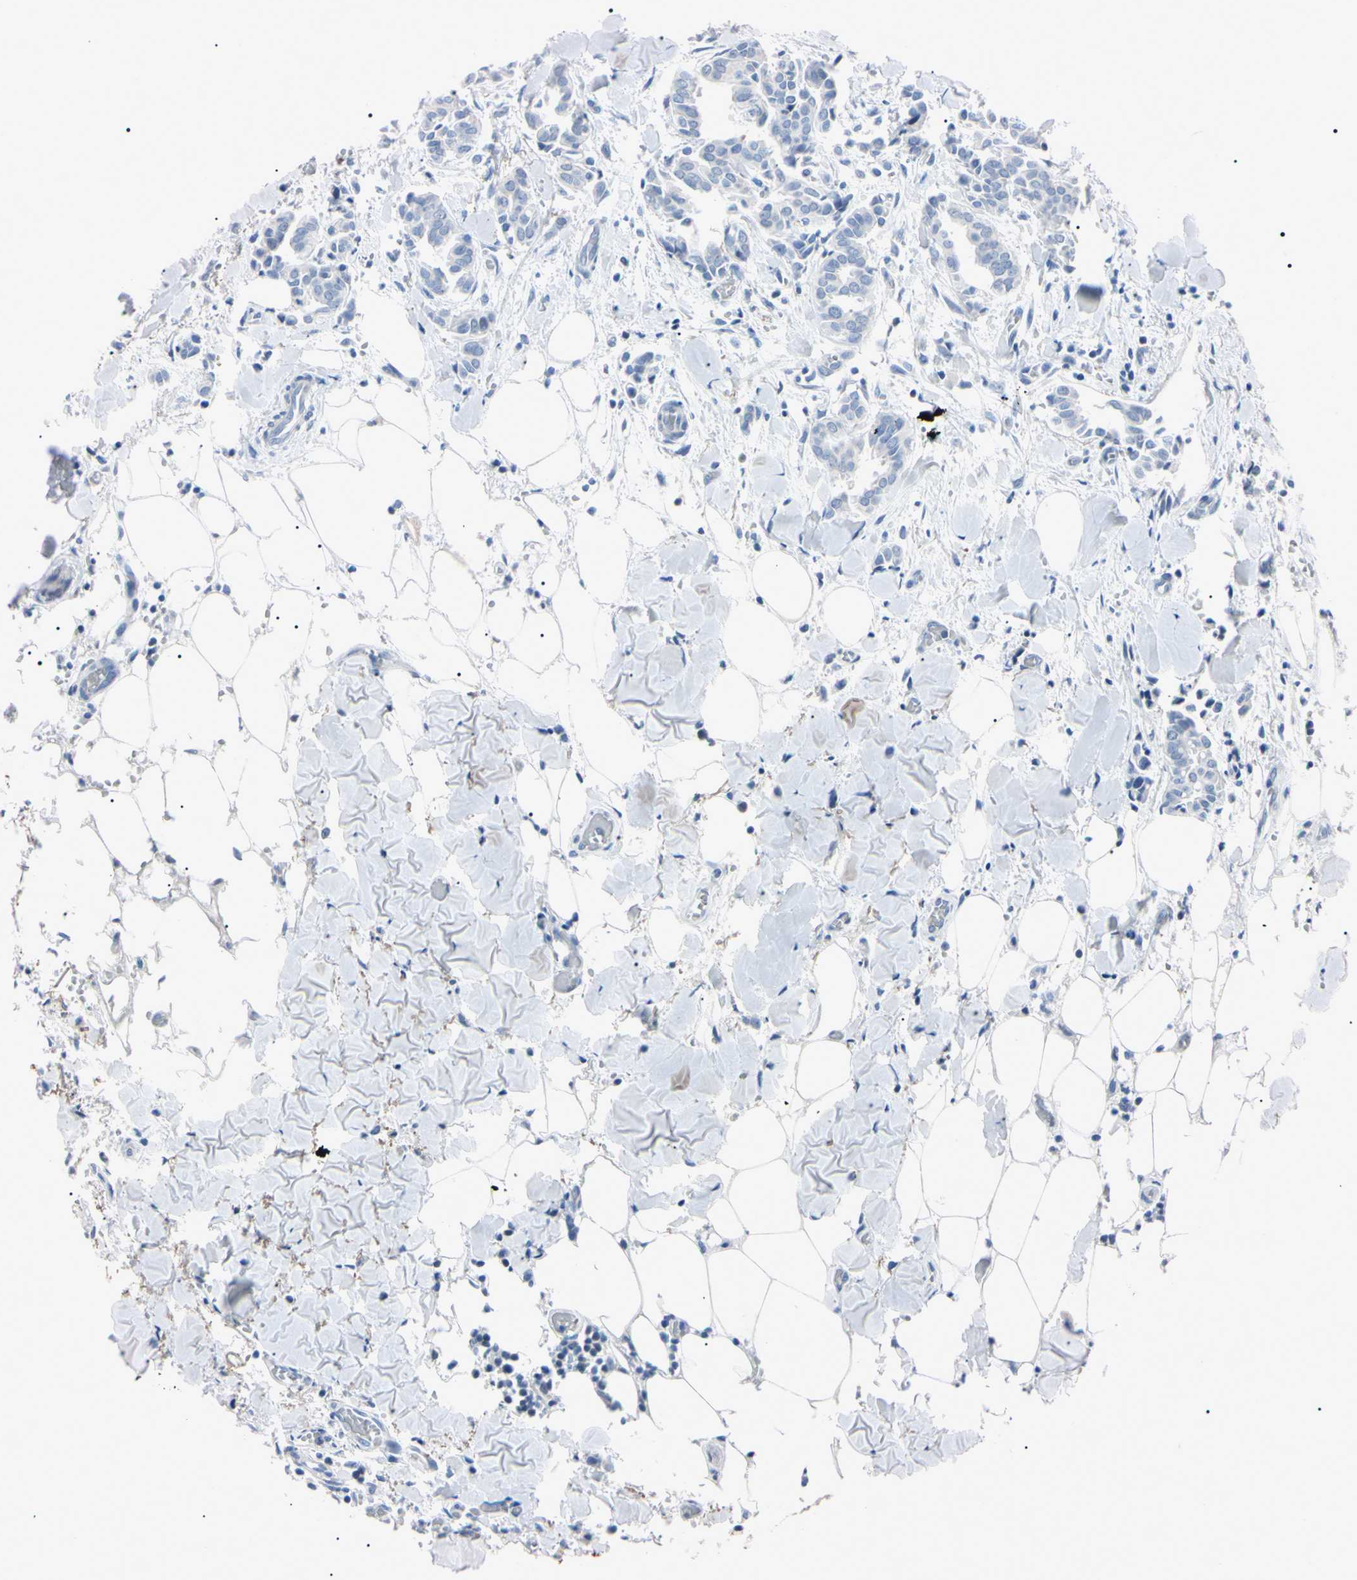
{"staining": {"intensity": "negative", "quantity": "none", "location": "none"}, "tissue": "head and neck cancer", "cell_type": "Tumor cells", "image_type": "cancer", "snomed": [{"axis": "morphology", "description": "Adenocarcinoma, NOS"}, {"axis": "topography", "description": "Salivary gland"}, {"axis": "topography", "description": "Head-Neck"}], "caption": "This is an IHC photomicrograph of head and neck adenocarcinoma. There is no positivity in tumor cells.", "gene": "ELN", "patient": {"sex": "female", "age": 59}}